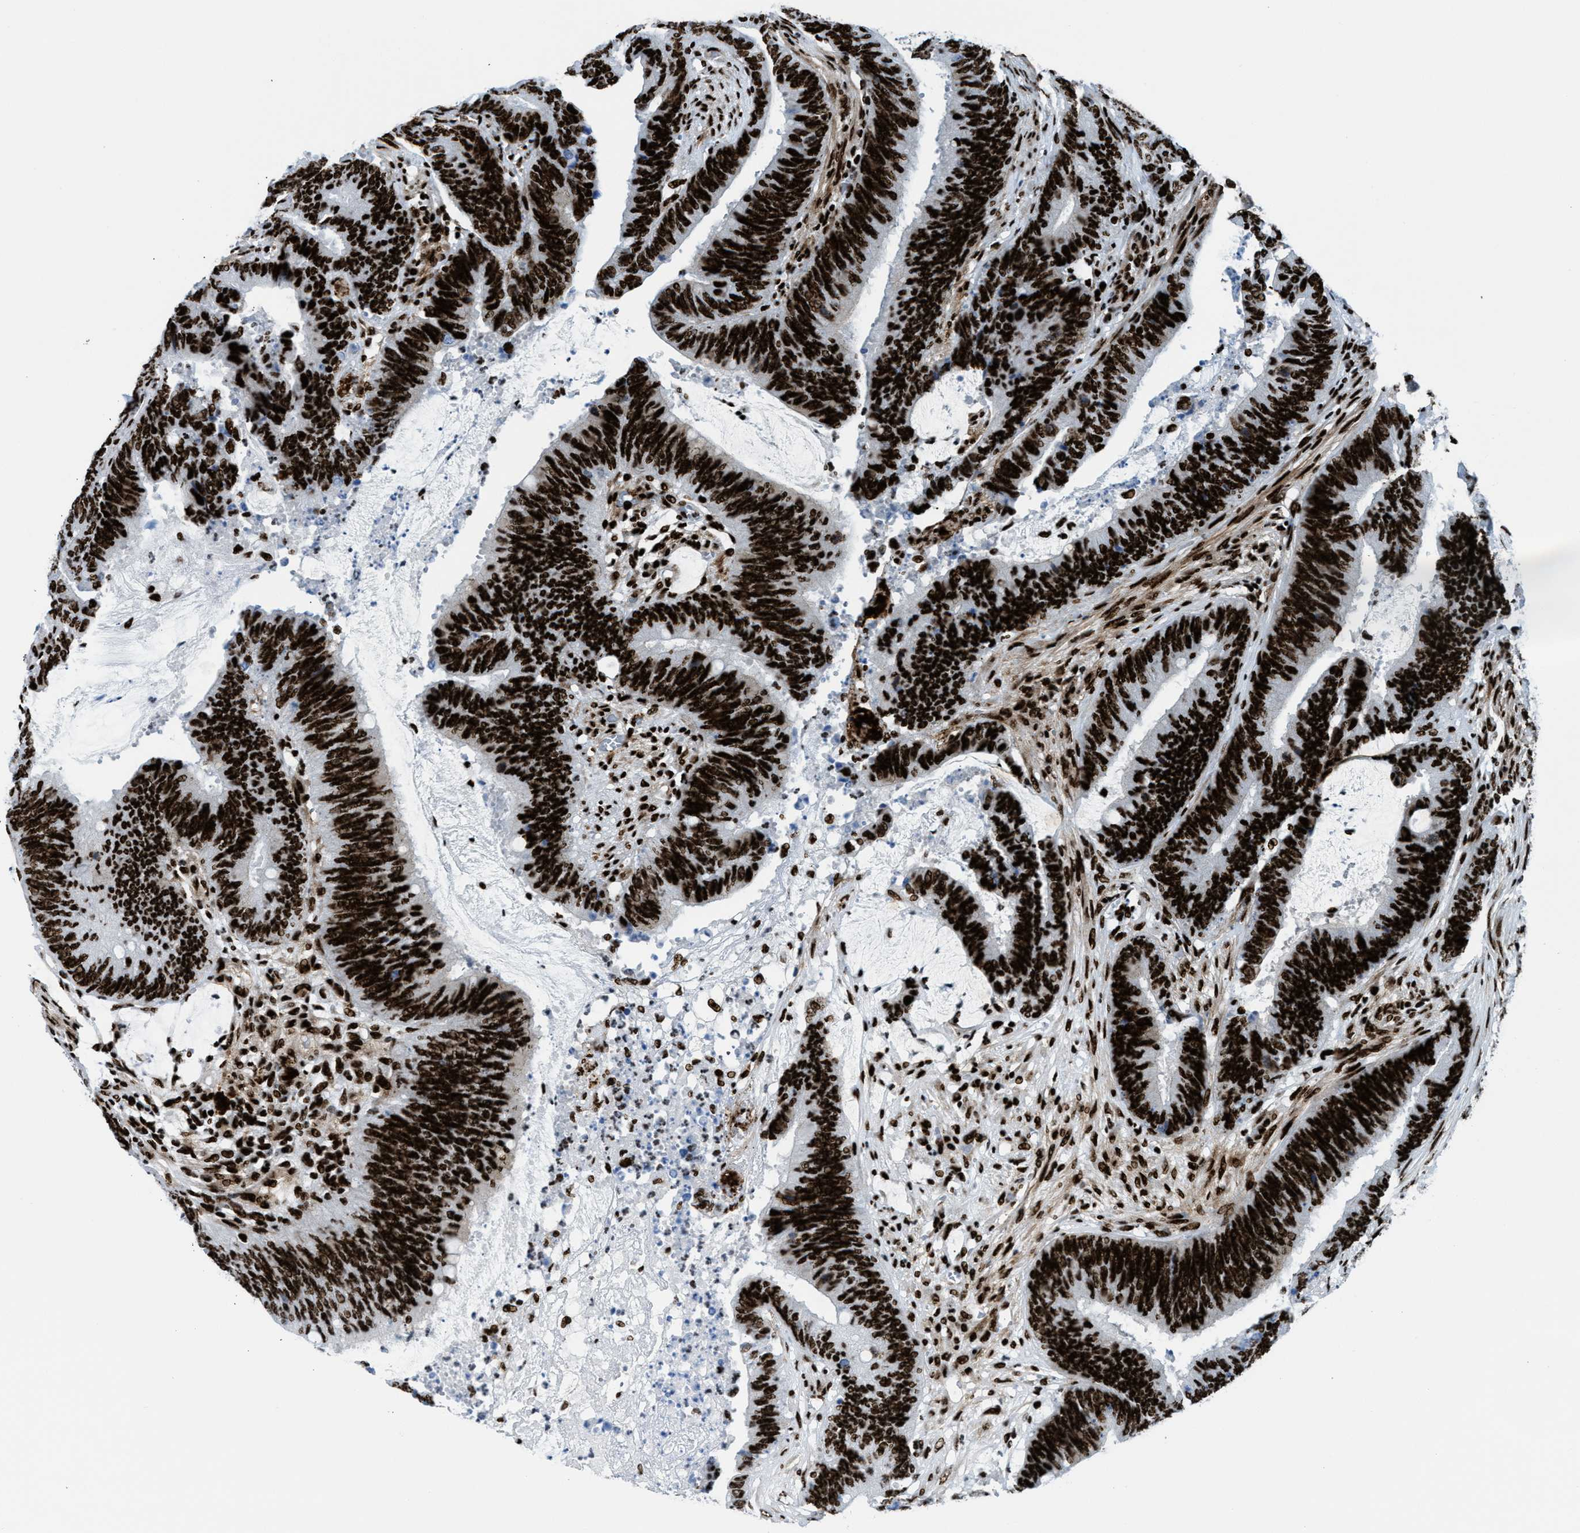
{"staining": {"intensity": "strong", "quantity": ">75%", "location": "nuclear"}, "tissue": "colorectal cancer", "cell_type": "Tumor cells", "image_type": "cancer", "snomed": [{"axis": "morphology", "description": "Adenocarcinoma, NOS"}, {"axis": "topography", "description": "Rectum"}], "caption": "This is an image of immunohistochemistry (IHC) staining of adenocarcinoma (colorectal), which shows strong positivity in the nuclear of tumor cells.", "gene": "NONO", "patient": {"sex": "female", "age": 66}}